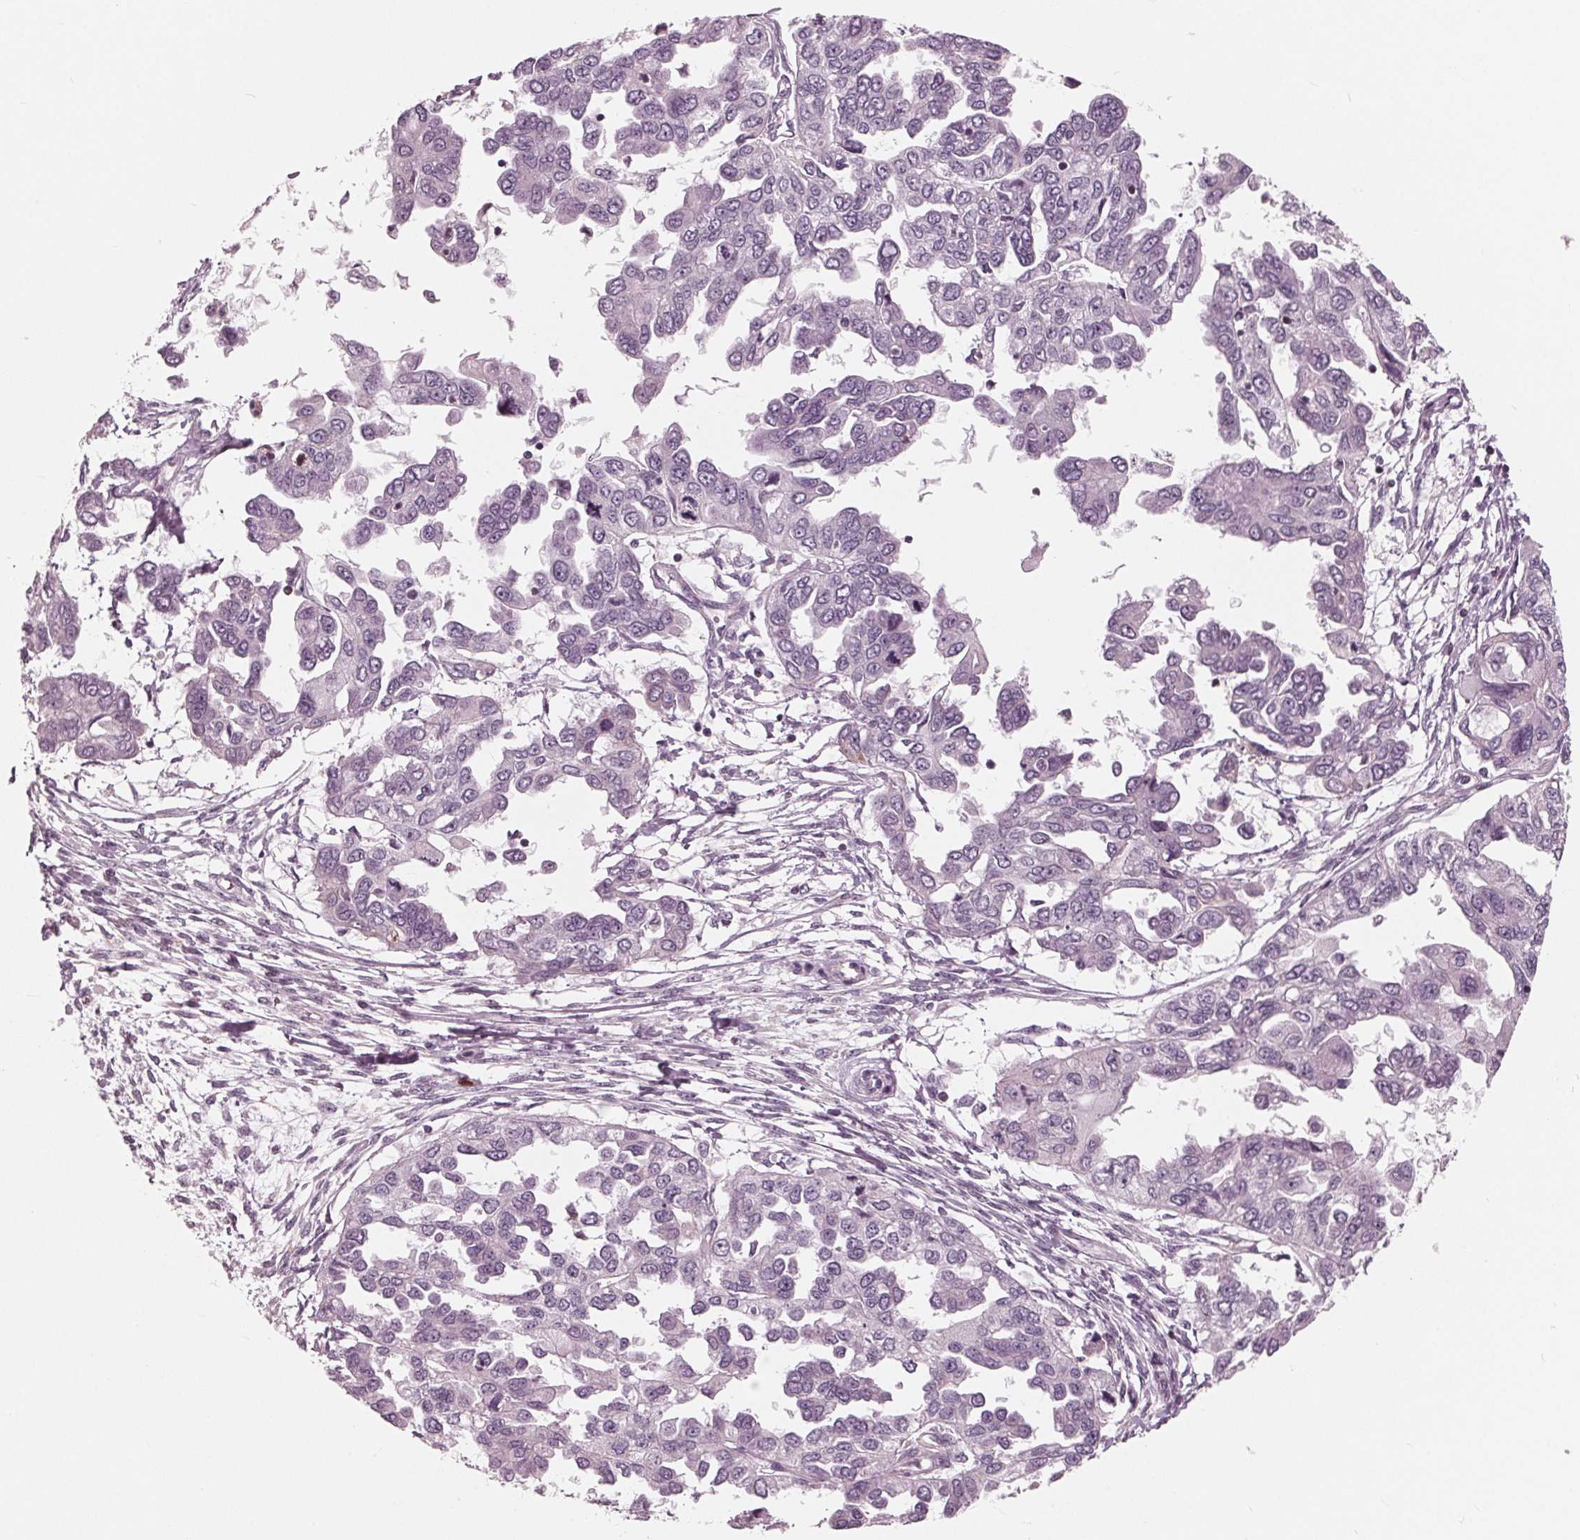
{"staining": {"intensity": "negative", "quantity": "none", "location": "none"}, "tissue": "ovarian cancer", "cell_type": "Tumor cells", "image_type": "cancer", "snomed": [{"axis": "morphology", "description": "Cystadenocarcinoma, serous, NOS"}, {"axis": "topography", "description": "Ovary"}], "caption": "This is a histopathology image of immunohistochemistry staining of ovarian serous cystadenocarcinoma, which shows no staining in tumor cells.", "gene": "ING3", "patient": {"sex": "female", "age": 53}}